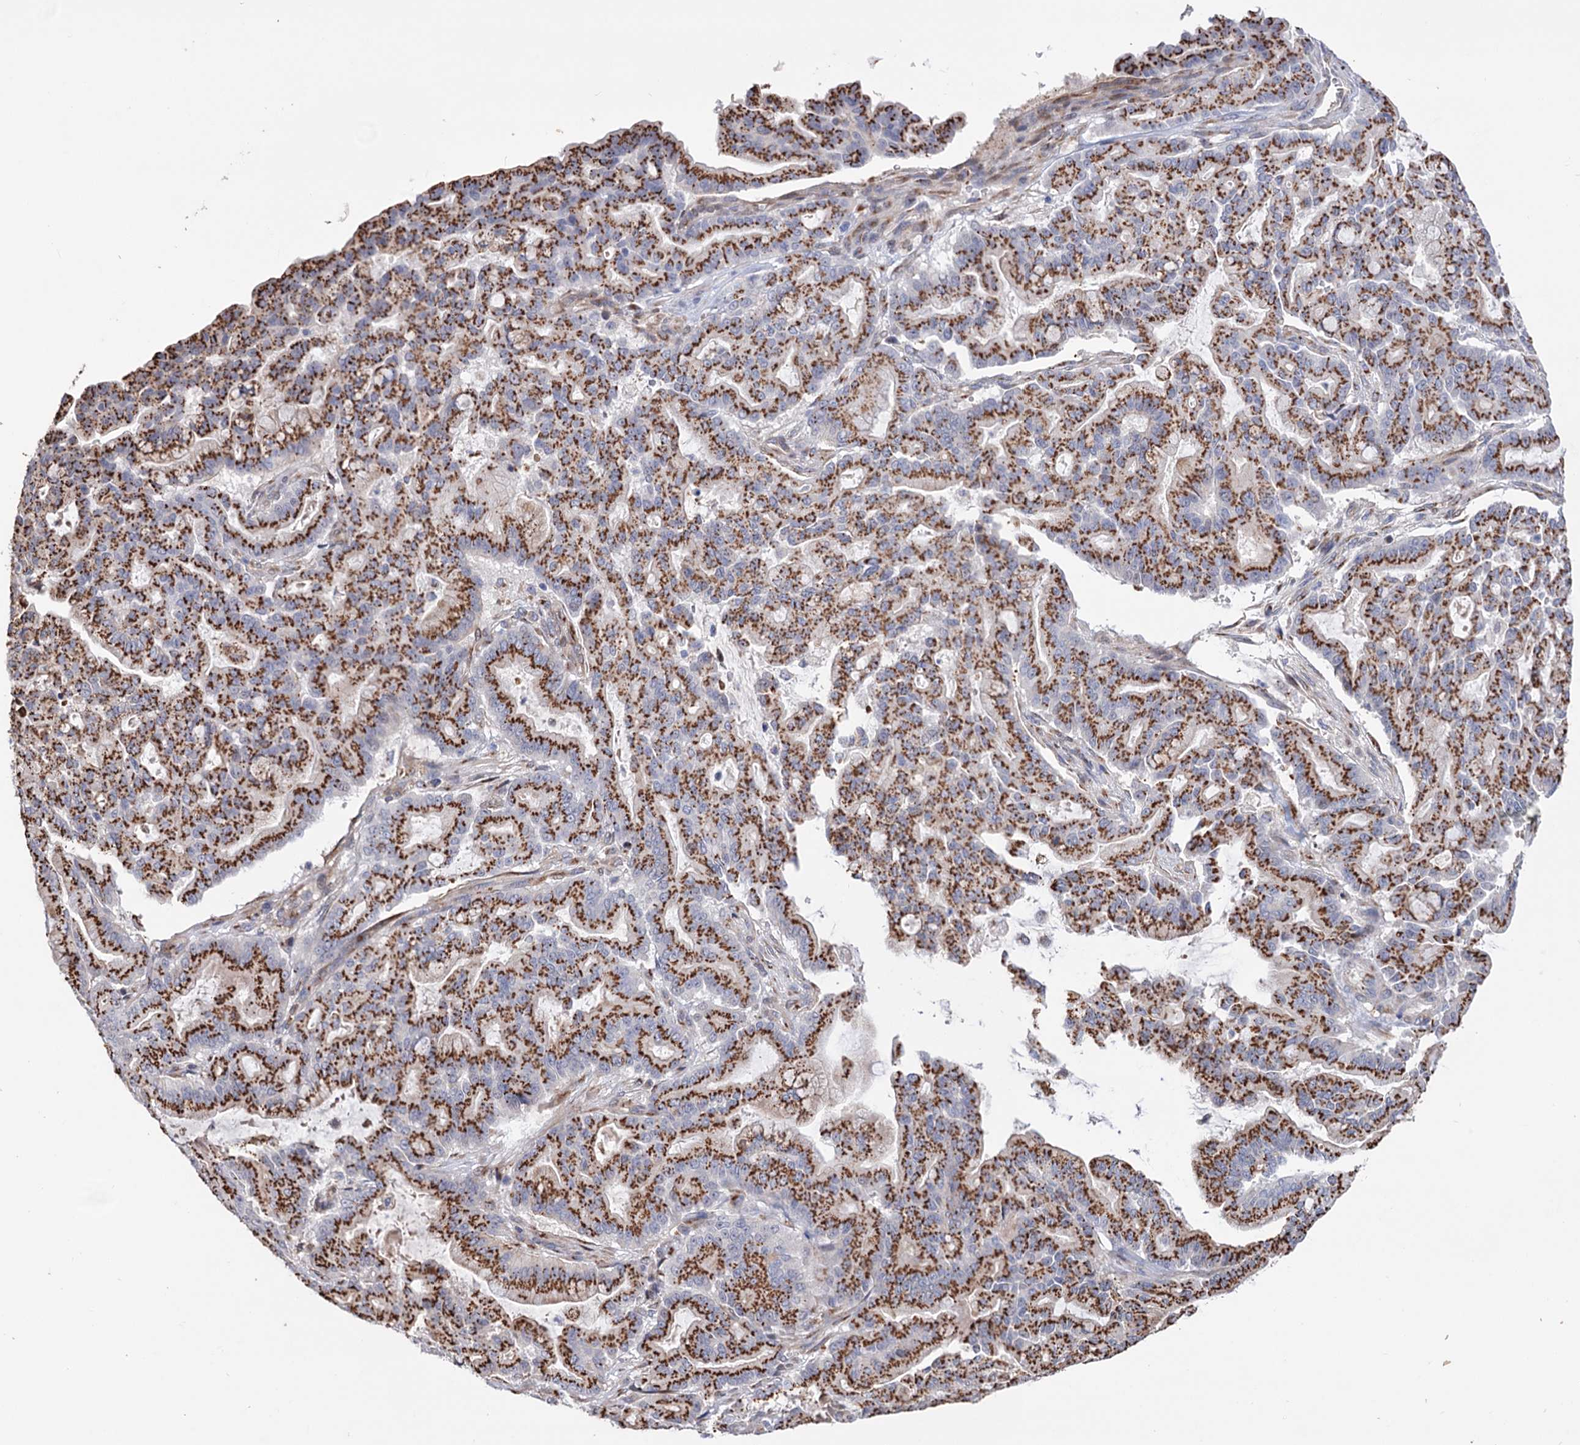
{"staining": {"intensity": "strong", "quantity": ">75%", "location": "cytoplasmic/membranous"}, "tissue": "pancreatic cancer", "cell_type": "Tumor cells", "image_type": "cancer", "snomed": [{"axis": "morphology", "description": "Adenocarcinoma, NOS"}, {"axis": "topography", "description": "Pancreas"}], "caption": "A high amount of strong cytoplasmic/membranous expression is identified in approximately >75% of tumor cells in adenocarcinoma (pancreatic) tissue.", "gene": "C11orf96", "patient": {"sex": "male", "age": 63}}